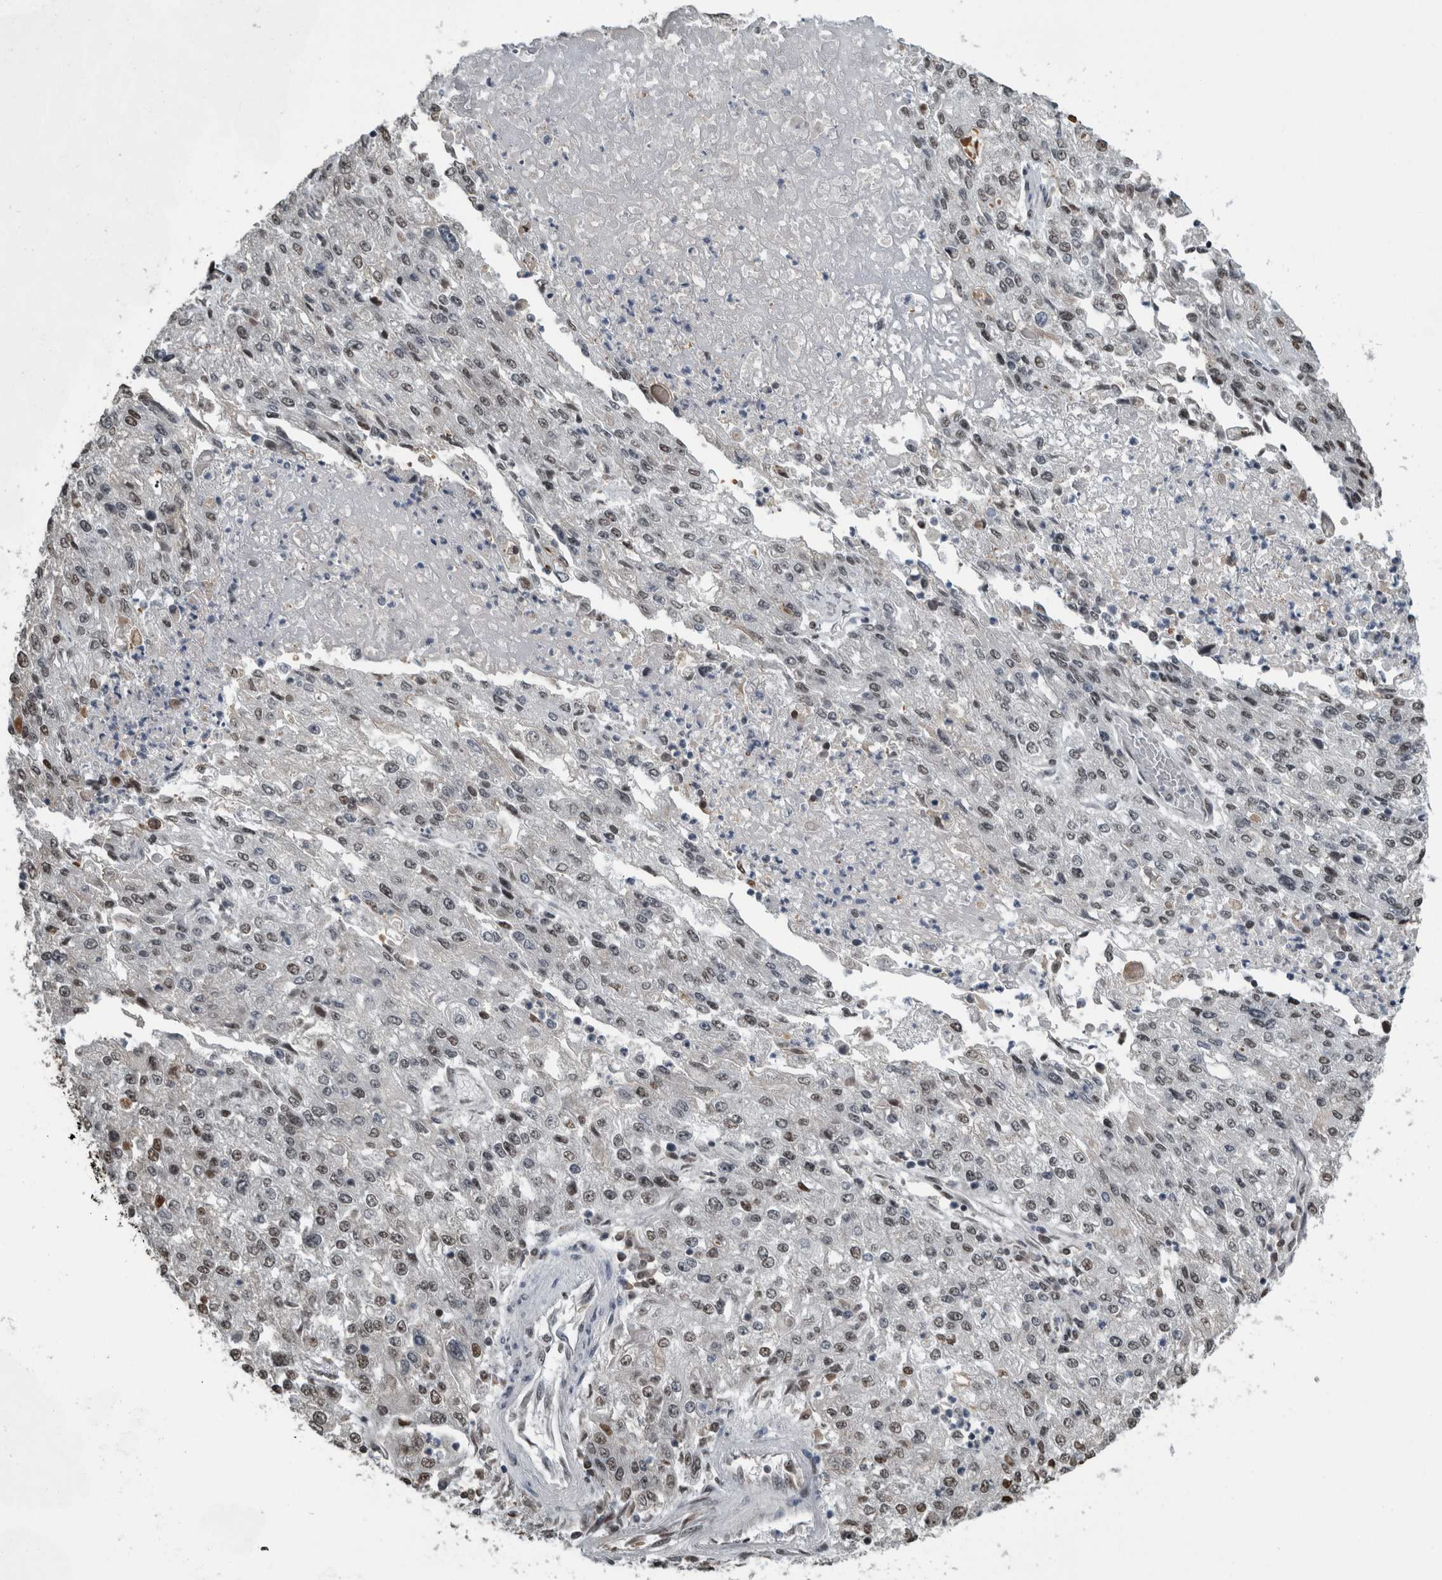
{"staining": {"intensity": "moderate", "quantity": "<25%", "location": "nuclear"}, "tissue": "endometrial cancer", "cell_type": "Tumor cells", "image_type": "cancer", "snomed": [{"axis": "morphology", "description": "Adenocarcinoma, NOS"}, {"axis": "topography", "description": "Endometrium"}], "caption": "Human adenocarcinoma (endometrial) stained for a protein (brown) shows moderate nuclear positive positivity in approximately <25% of tumor cells.", "gene": "TGS1", "patient": {"sex": "female", "age": 49}}